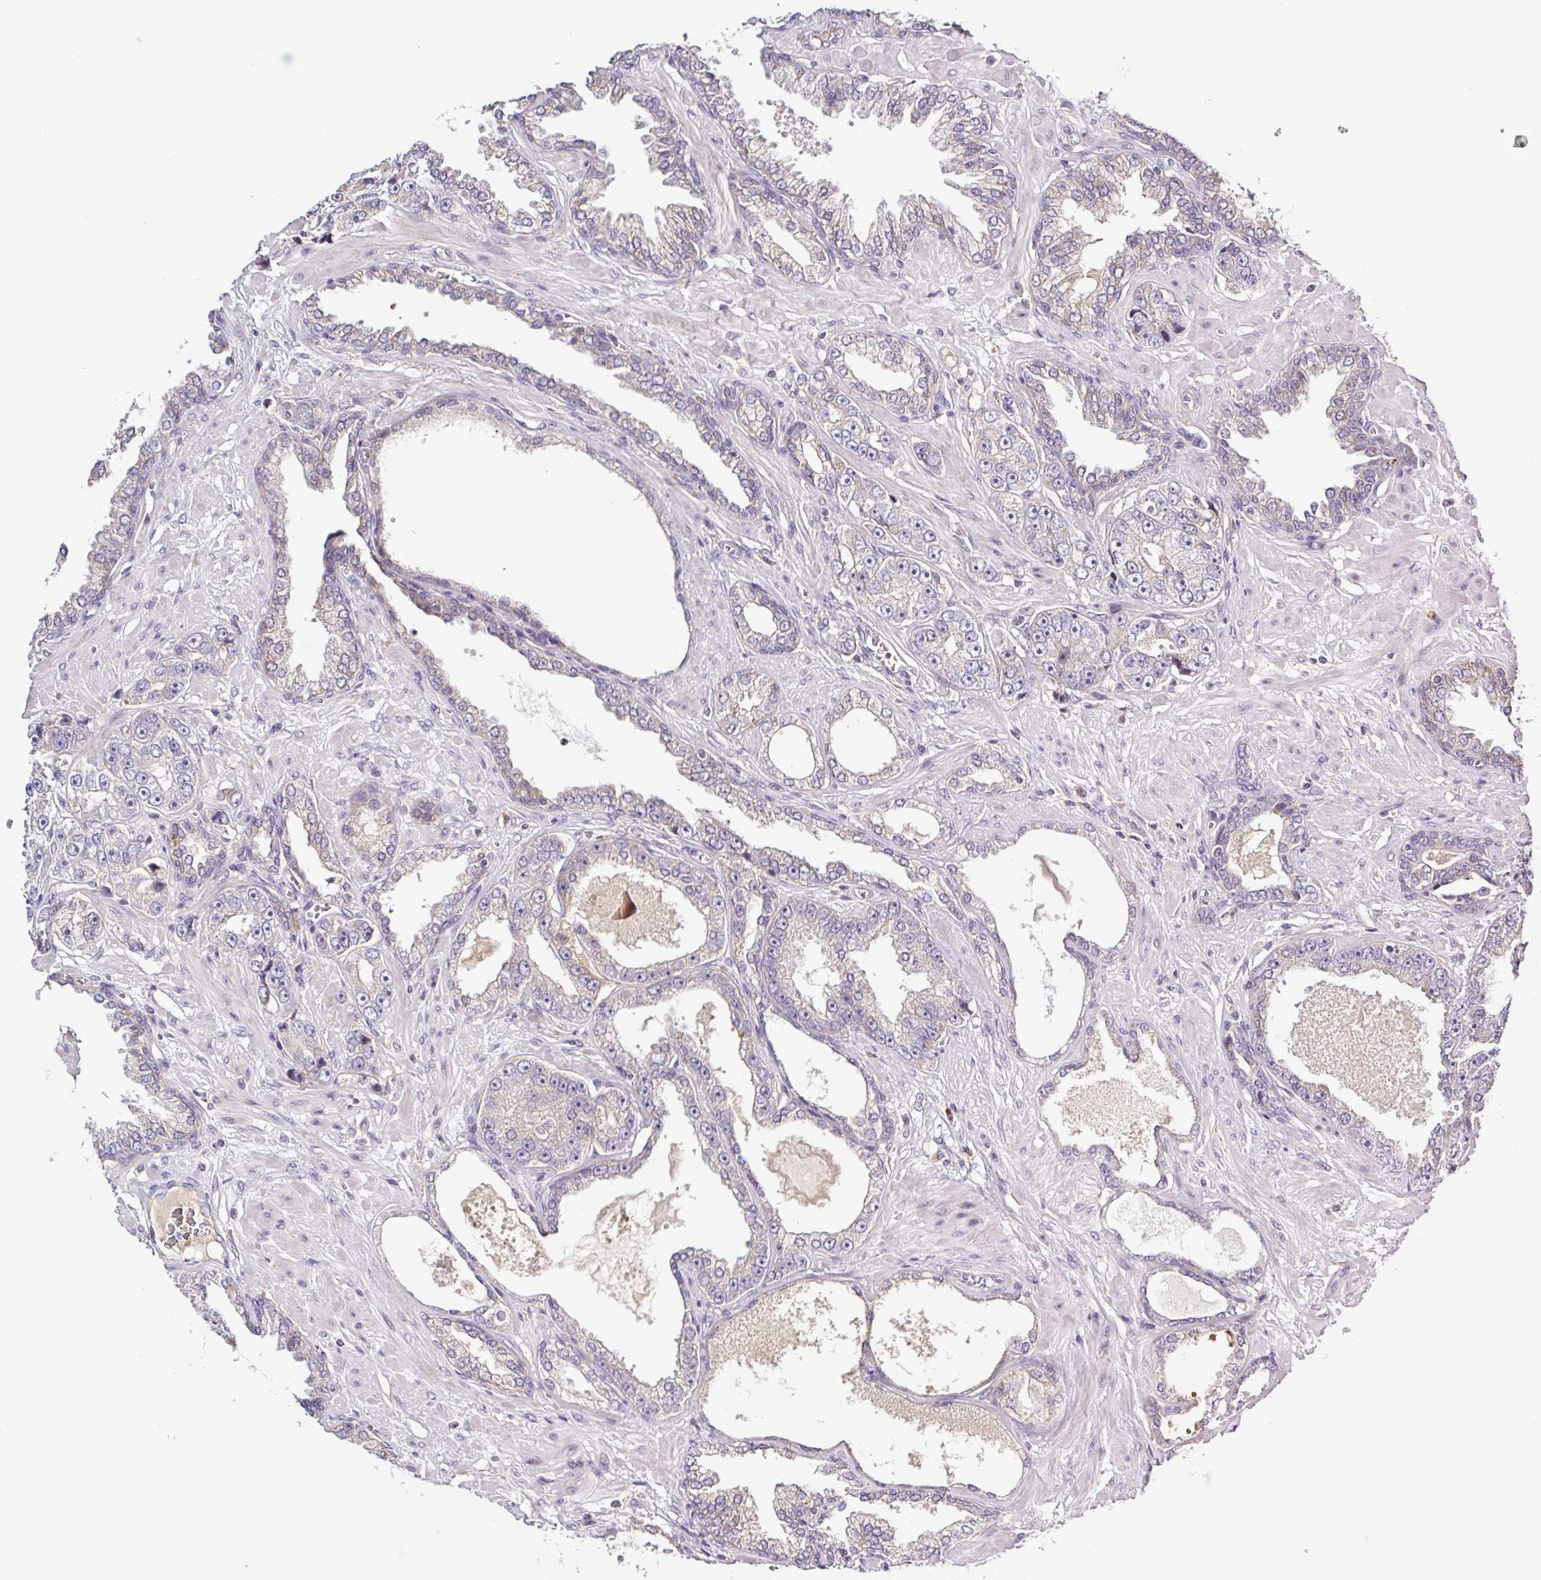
{"staining": {"intensity": "negative", "quantity": "none", "location": "none"}, "tissue": "prostate cancer", "cell_type": "Tumor cells", "image_type": "cancer", "snomed": [{"axis": "morphology", "description": "Adenocarcinoma, High grade"}, {"axis": "topography", "description": "Prostate"}], "caption": "IHC of prostate cancer shows no positivity in tumor cells. (Immunohistochemistry (ihc), brightfield microscopy, high magnification).", "gene": "SFTPB", "patient": {"sex": "male", "age": 71}}